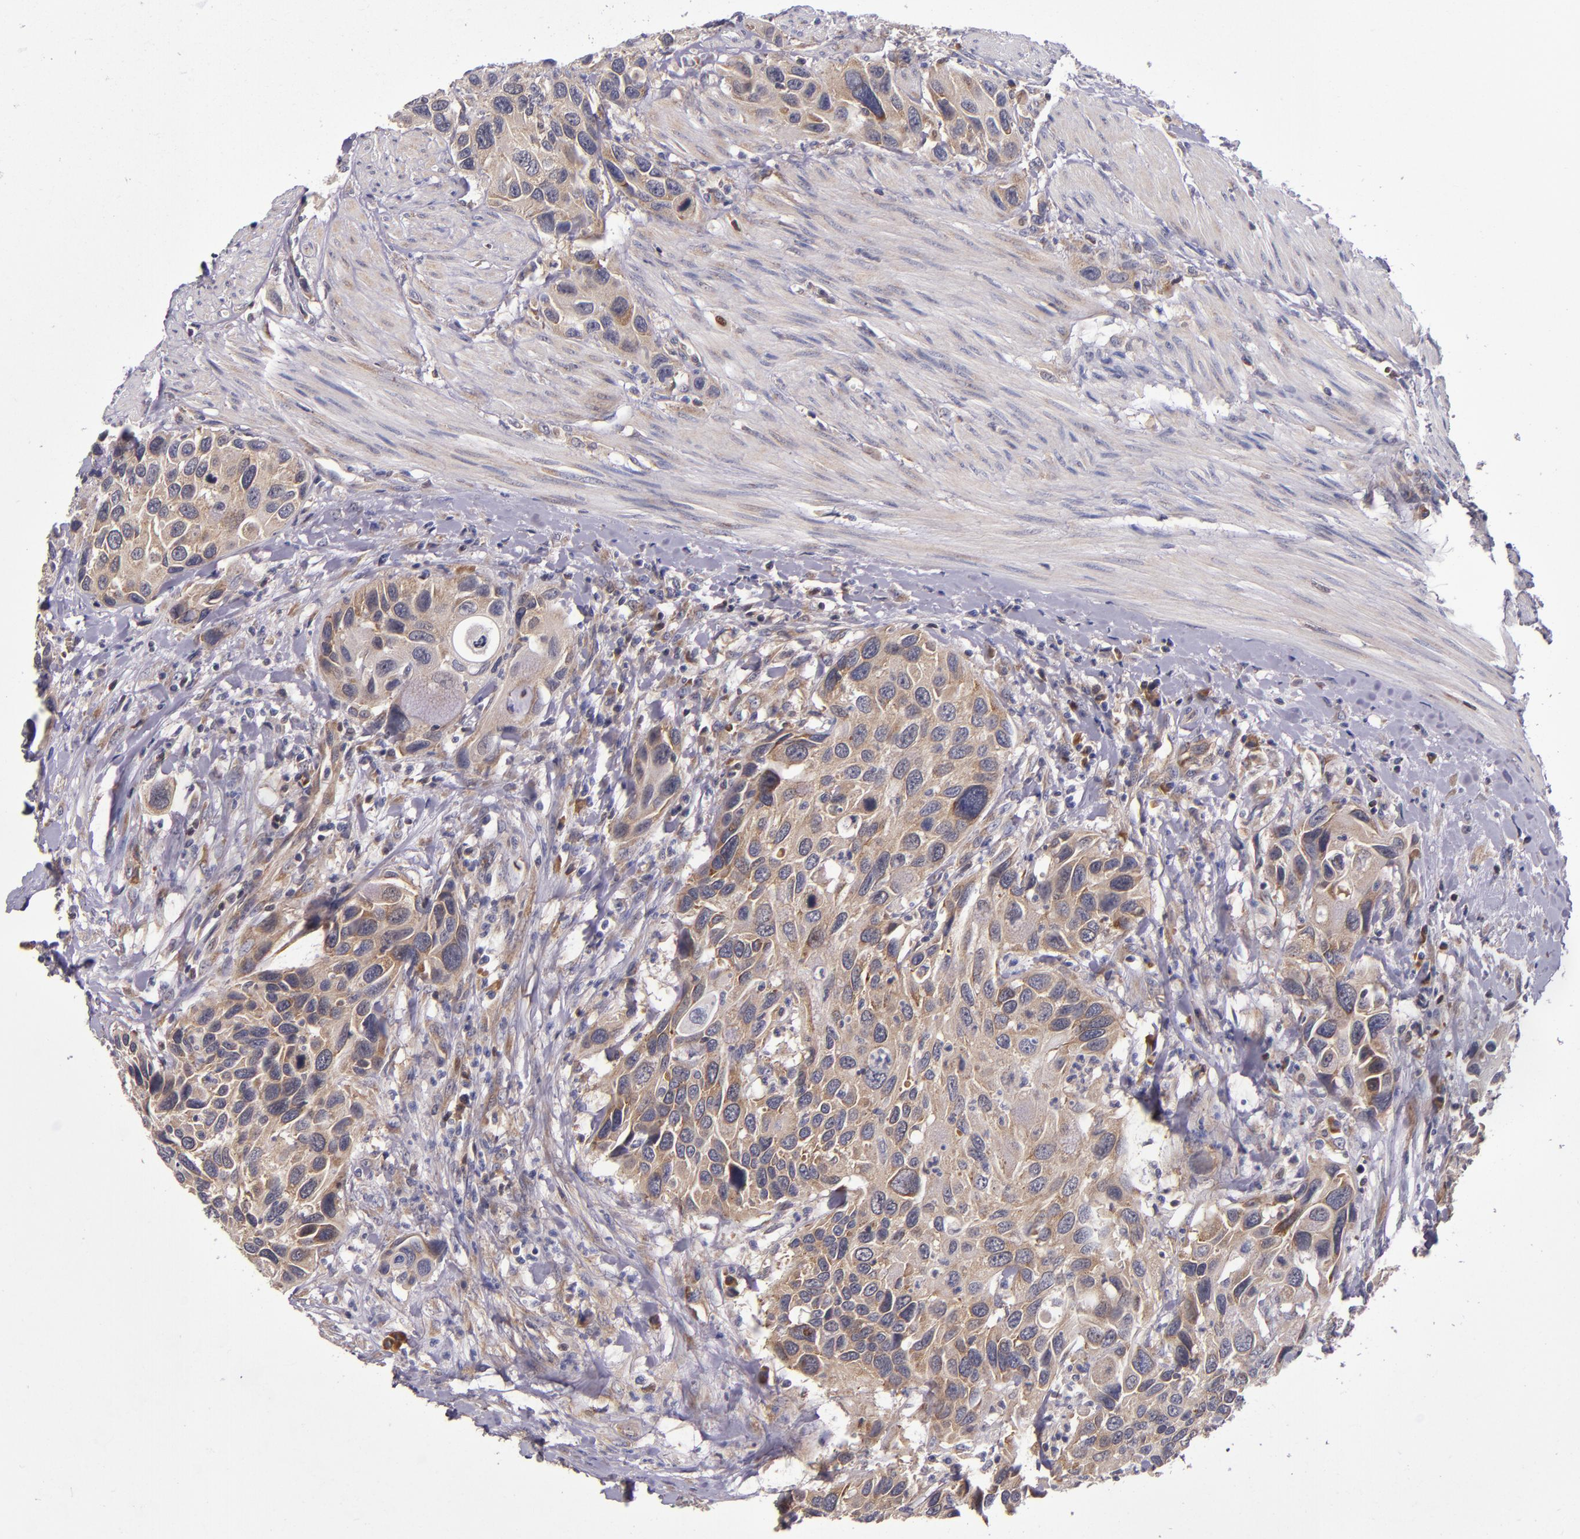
{"staining": {"intensity": "moderate", "quantity": ">75%", "location": "cytoplasmic/membranous"}, "tissue": "urothelial cancer", "cell_type": "Tumor cells", "image_type": "cancer", "snomed": [{"axis": "morphology", "description": "Urothelial carcinoma, High grade"}, {"axis": "topography", "description": "Urinary bladder"}], "caption": "A medium amount of moderate cytoplasmic/membranous positivity is appreciated in approximately >75% of tumor cells in urothelial cancer tissue.", "gene": "EIF4ENIF1", "patient": {"sex": "male", "age": 66}}